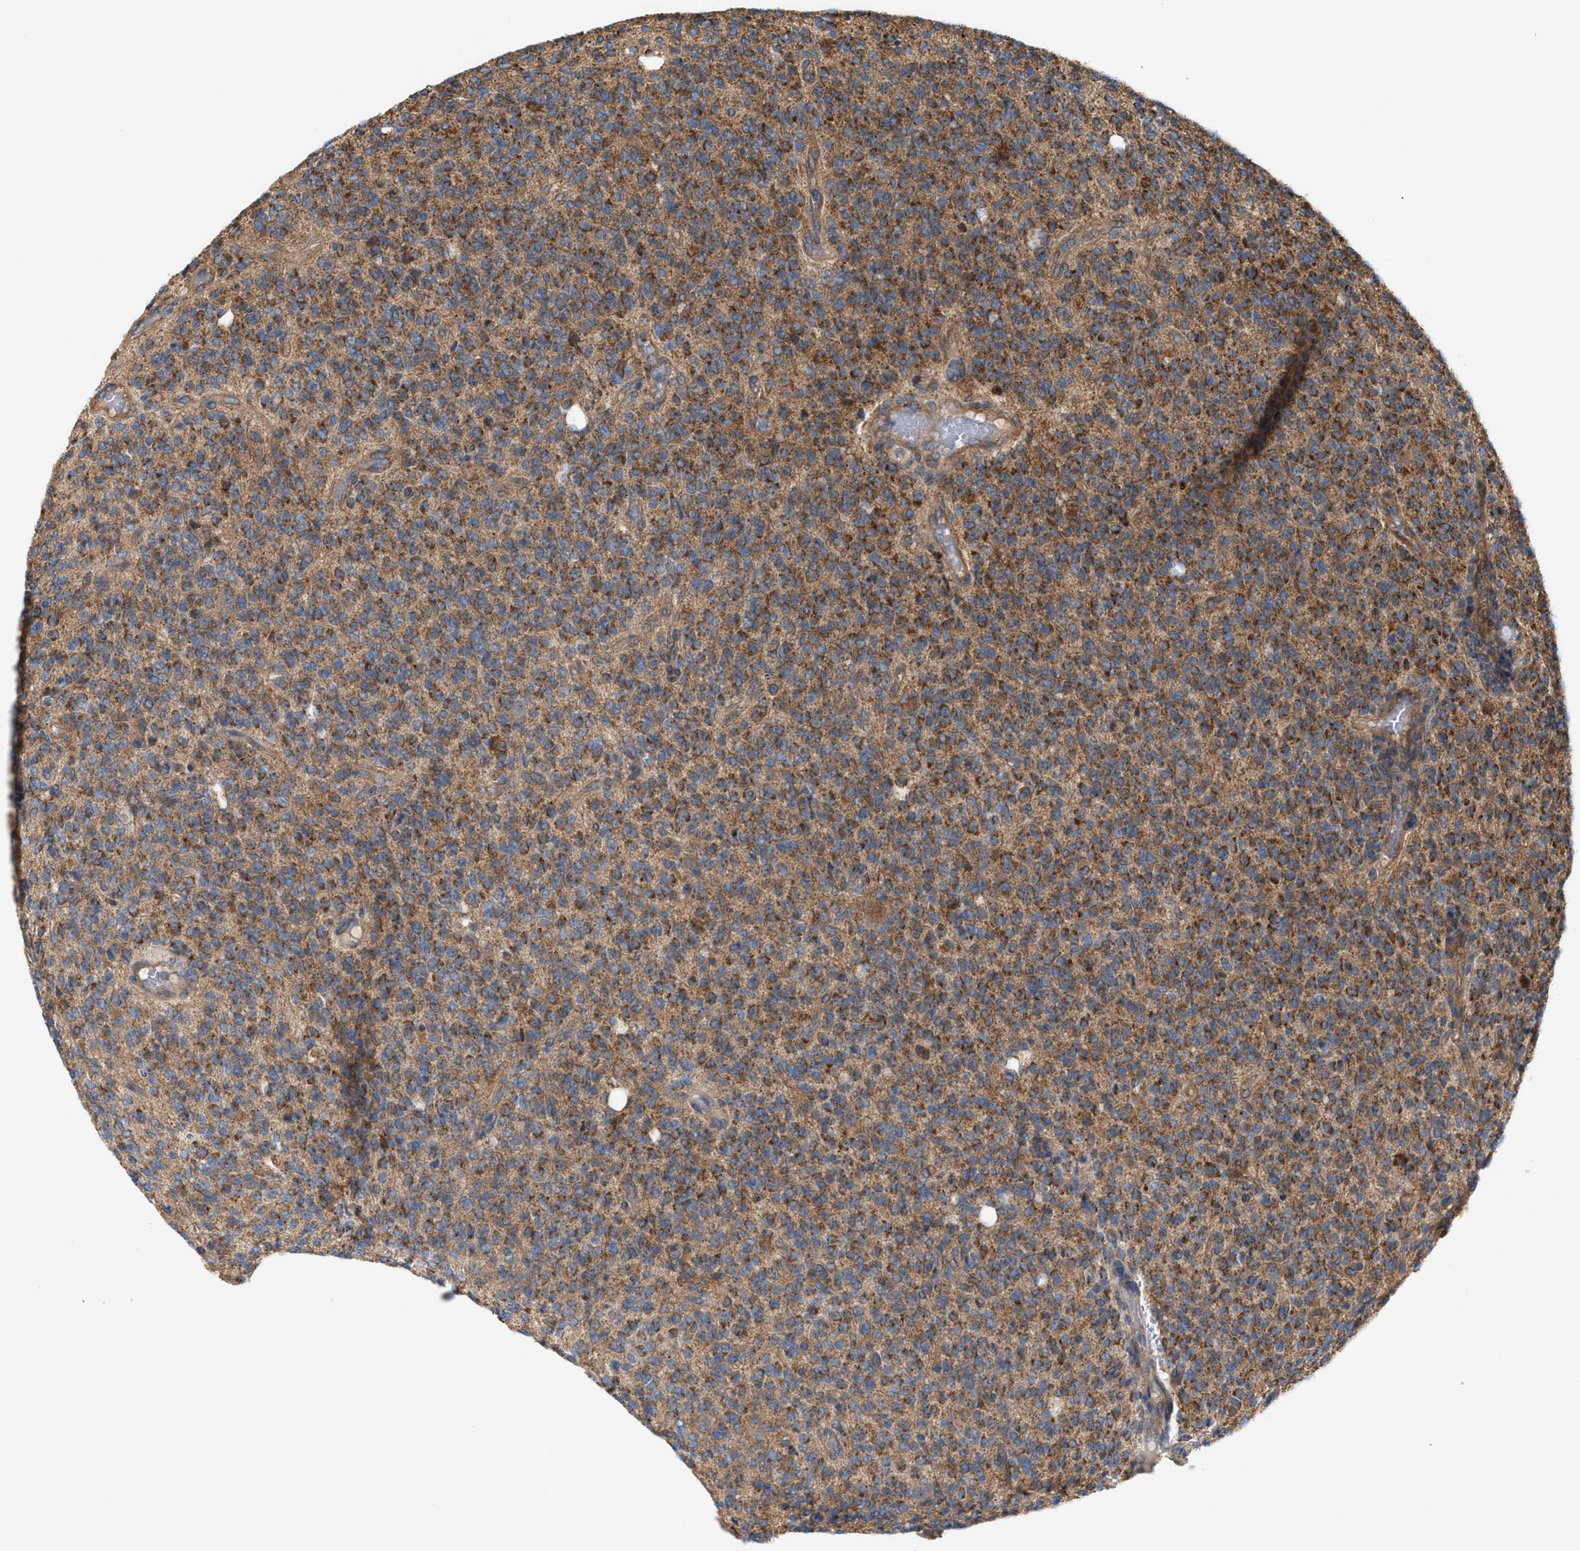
{"staining": {"intensity": "moderate", "quantity": ">75%", "location": "cytoplasmic/membranous"}, "tissue": "glioma", "cell_type": "Tumor cells", "image_type": "cancer", "snomed": [{"axis": "morphology", "description": "Glioma, malignant, High grade"}, {"axis": "topography", "description": "Brain"}], "caption": "Glioma stained with a protein marker reveals moderate staining in tumor cells.", "gene": "OXSM", "patient": {"sex": "male", "age": 34}}